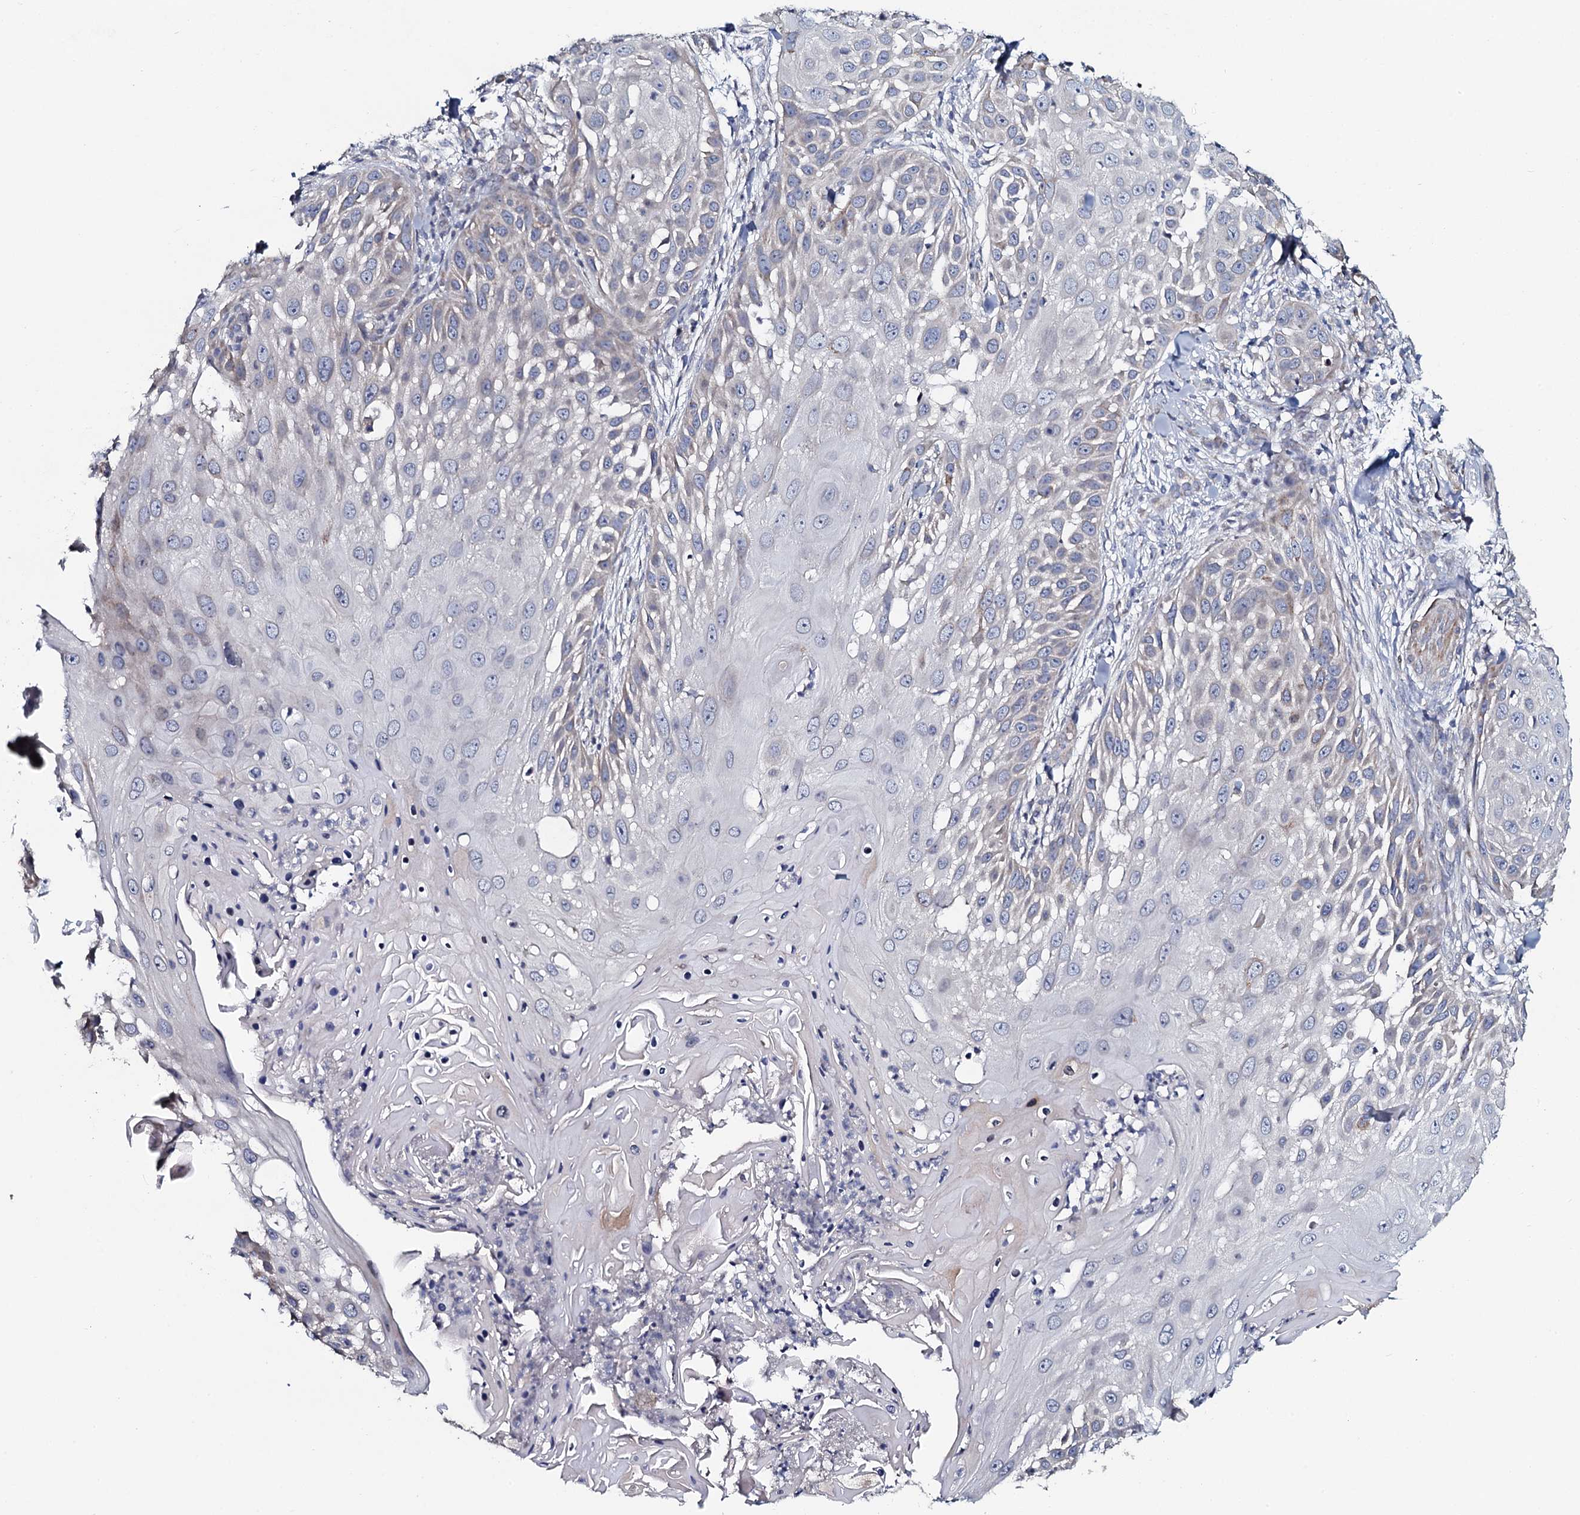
{"staining": {"intensity": "weak", "quantity": "<25%", "location": "cytoplasmic/membranous"}, "tissue": "skin cancer", "cell_type": "Tumor cells", "image_type": "cancer", "snomed": [{"axis": "morphology", "description": "Squamous cell carcinoma, NOS"}, {"axis": "topography", "description": "Skin"}], "caption": "The image displays no significant expression in tumor cells of squamous cell carcinoma (skin). (DAB immunohistochemistry (IHC) visualized using brightfield microscopy, high magnification).", "gene": "KCTD4", "patient": {"sex": "female", "age": 44}}